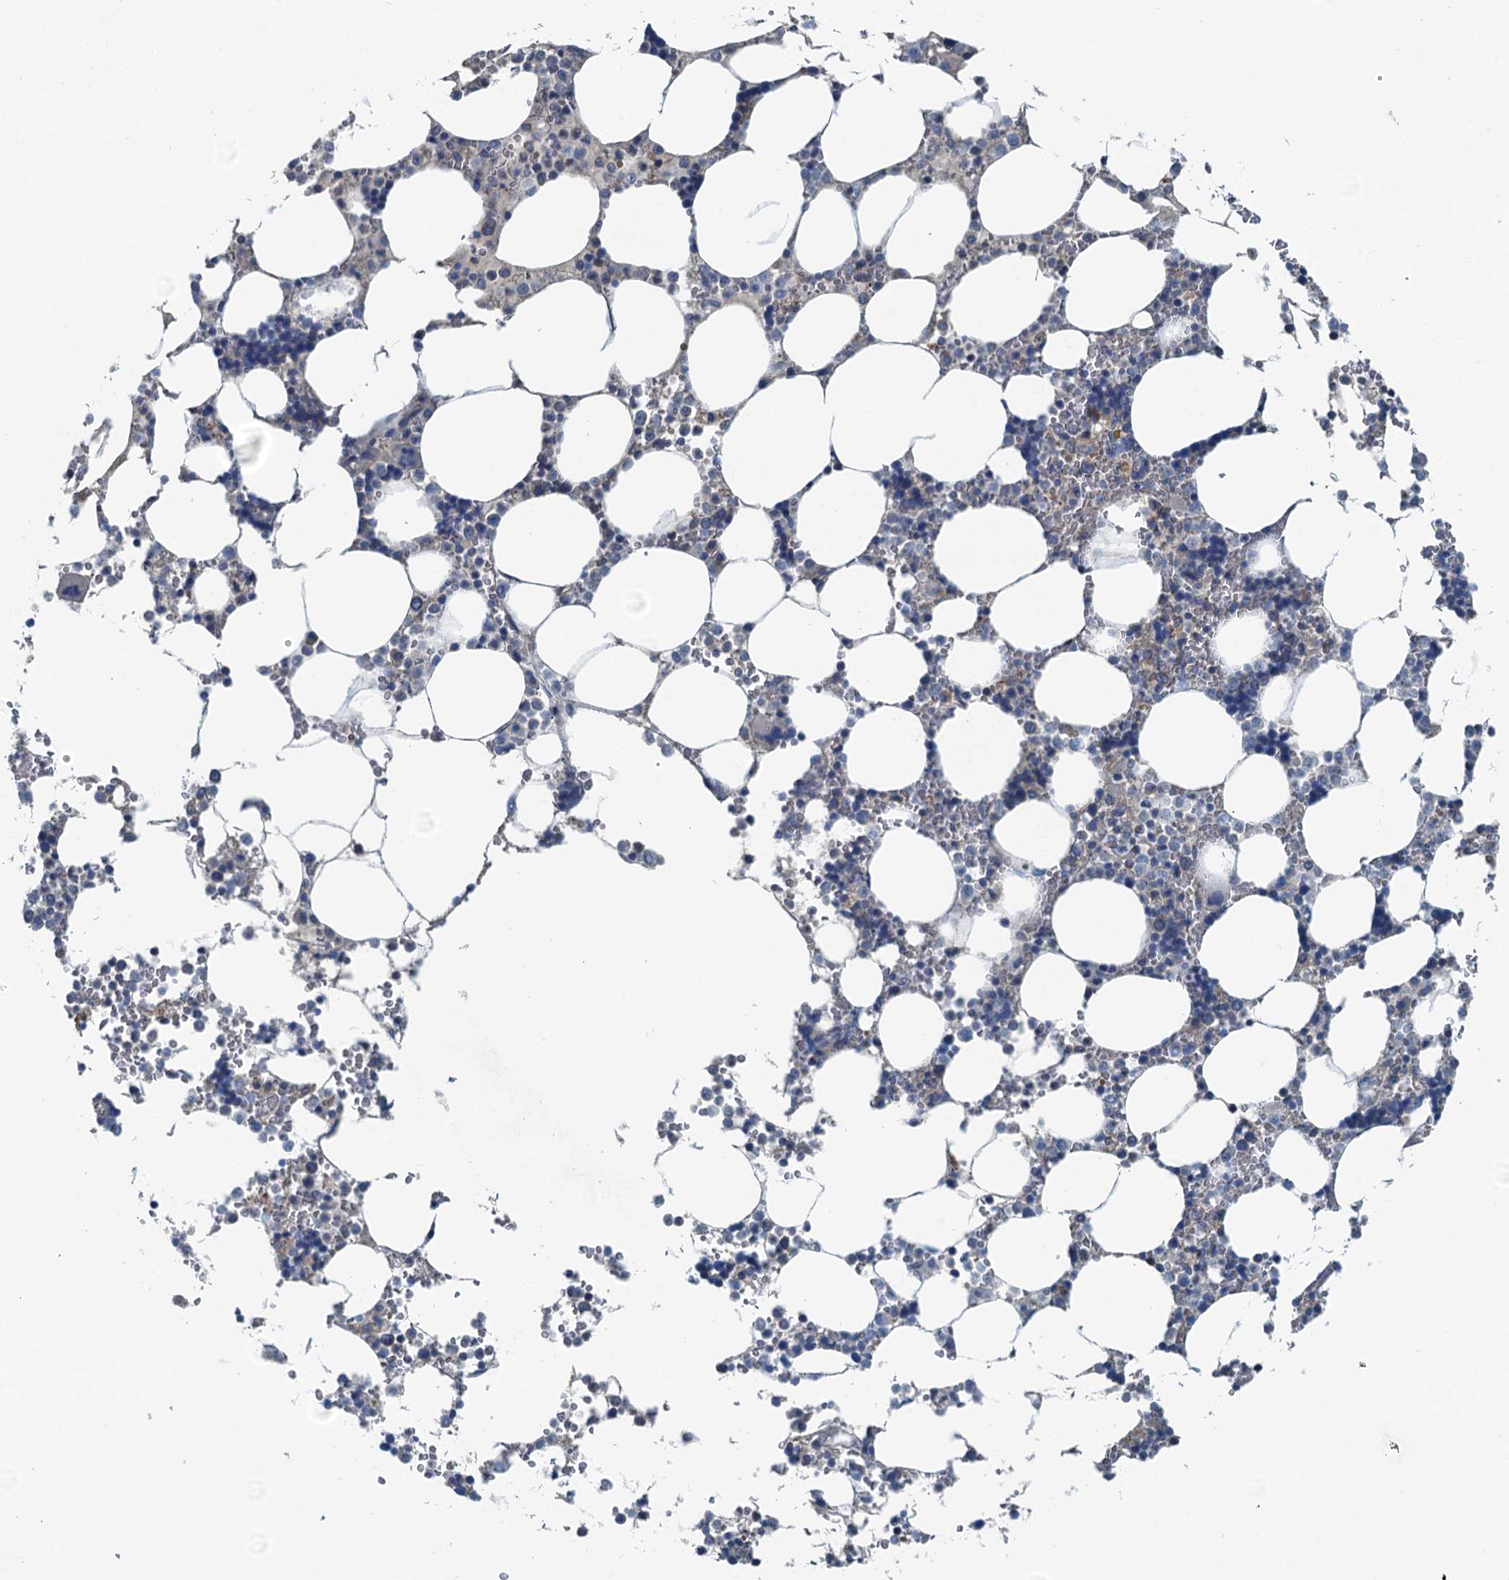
{"staining": {"intensity": "moderate", "quantity": "<25%", "location": "cytoplasmic/membranous"}, "tissue": "bone marrow", "cell_type": "Hematopoietic cells", "image_type": "normal", "snomed": [{"axis": "morphology", "description": "Normal tissue, NOS"}, {"axis": "topography", "description": "Bone marrow"}], "caption": "A high-resolution image shows immunohistochemistry (IHC) staining of benign bone marrow, which exhibits moderate cytoplasmic/membranous staining in approximately <25% of hematopoietic cells.", "gene": "THAP10", "patient": {"sex": "male", "age": 64}}